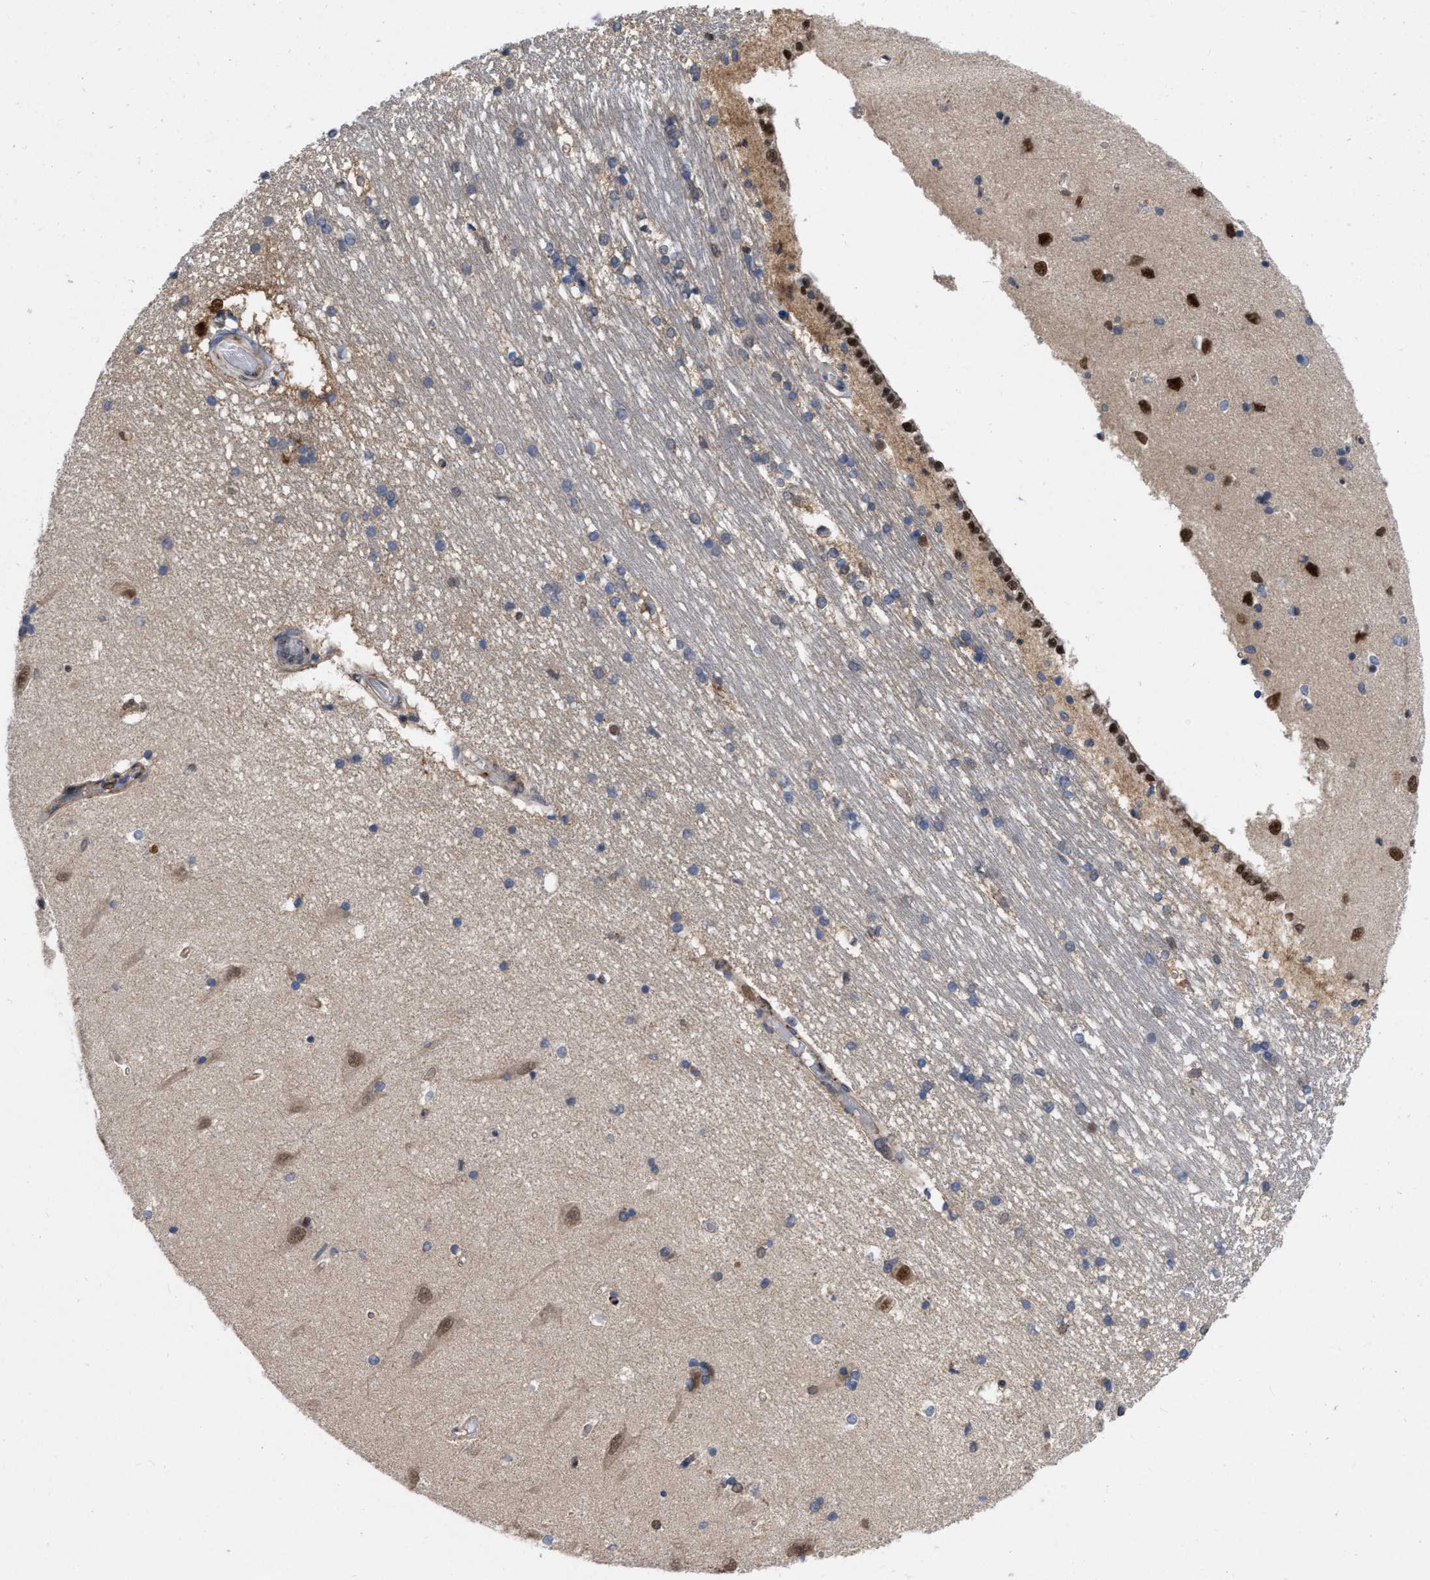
{"staining": {"intensity": "moderate", "quantity": "<25%", "location": "nuclear"}, "tissue": "hippocampus", "cell_type": "Glial cells", "image_type": "normal", "snomed": [{"axis": "morphology", "description": "Normal tissue, NOS"}, {"axis": "topography", "description": "Hippocampus"}], "caption": "Immunohistochemistry (IHC) image of unremarkable hippocampus: hippocampus stained using IHC exhibits low levels of moderate protein expression localized specifically in the nuclear of glial cells, appearing as a nuclear brown color.", "gene": "MDM4", "patient": {"sex": "male", "age": 45}}